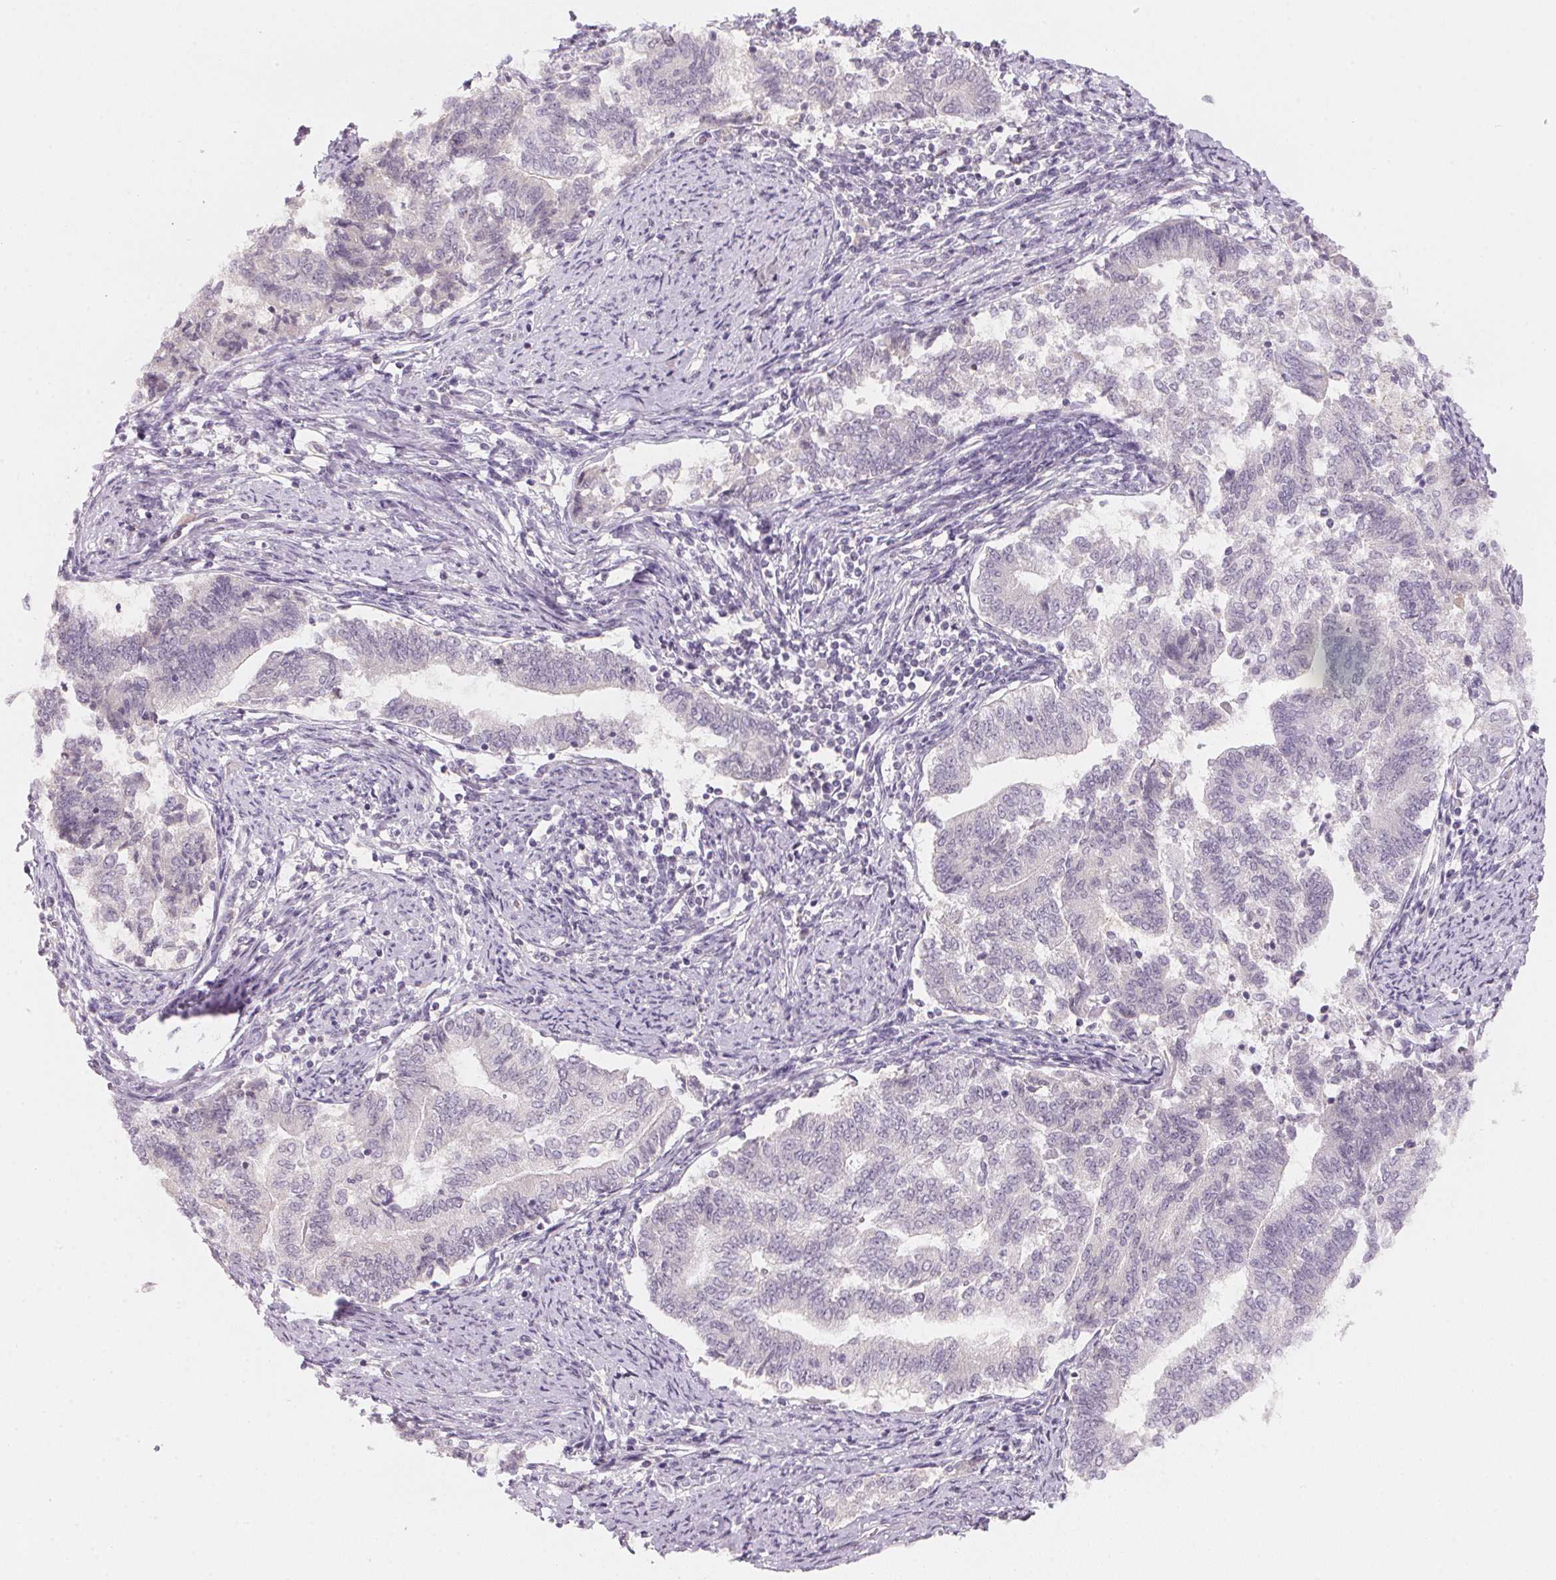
{"staining": {"intensity": "negative", "quantity": "none", "location": "none"}, "tissue": "endometrial cancer", "cell_type": "Tumor cells", "image_type": "cancer", "snomed": [{"axis": "morphology", "description": "Adenocarcinoma, NOS"}, {"axis": "topography", "description": "Endometrium"}], "caption": "This is an immunohistochemistry histopathology image of human endometrial adenocarcinoma. There is no positivity in tumor cells.", "gene": "ANKRD31", "patient": {"sex": "female", "age": 65}}